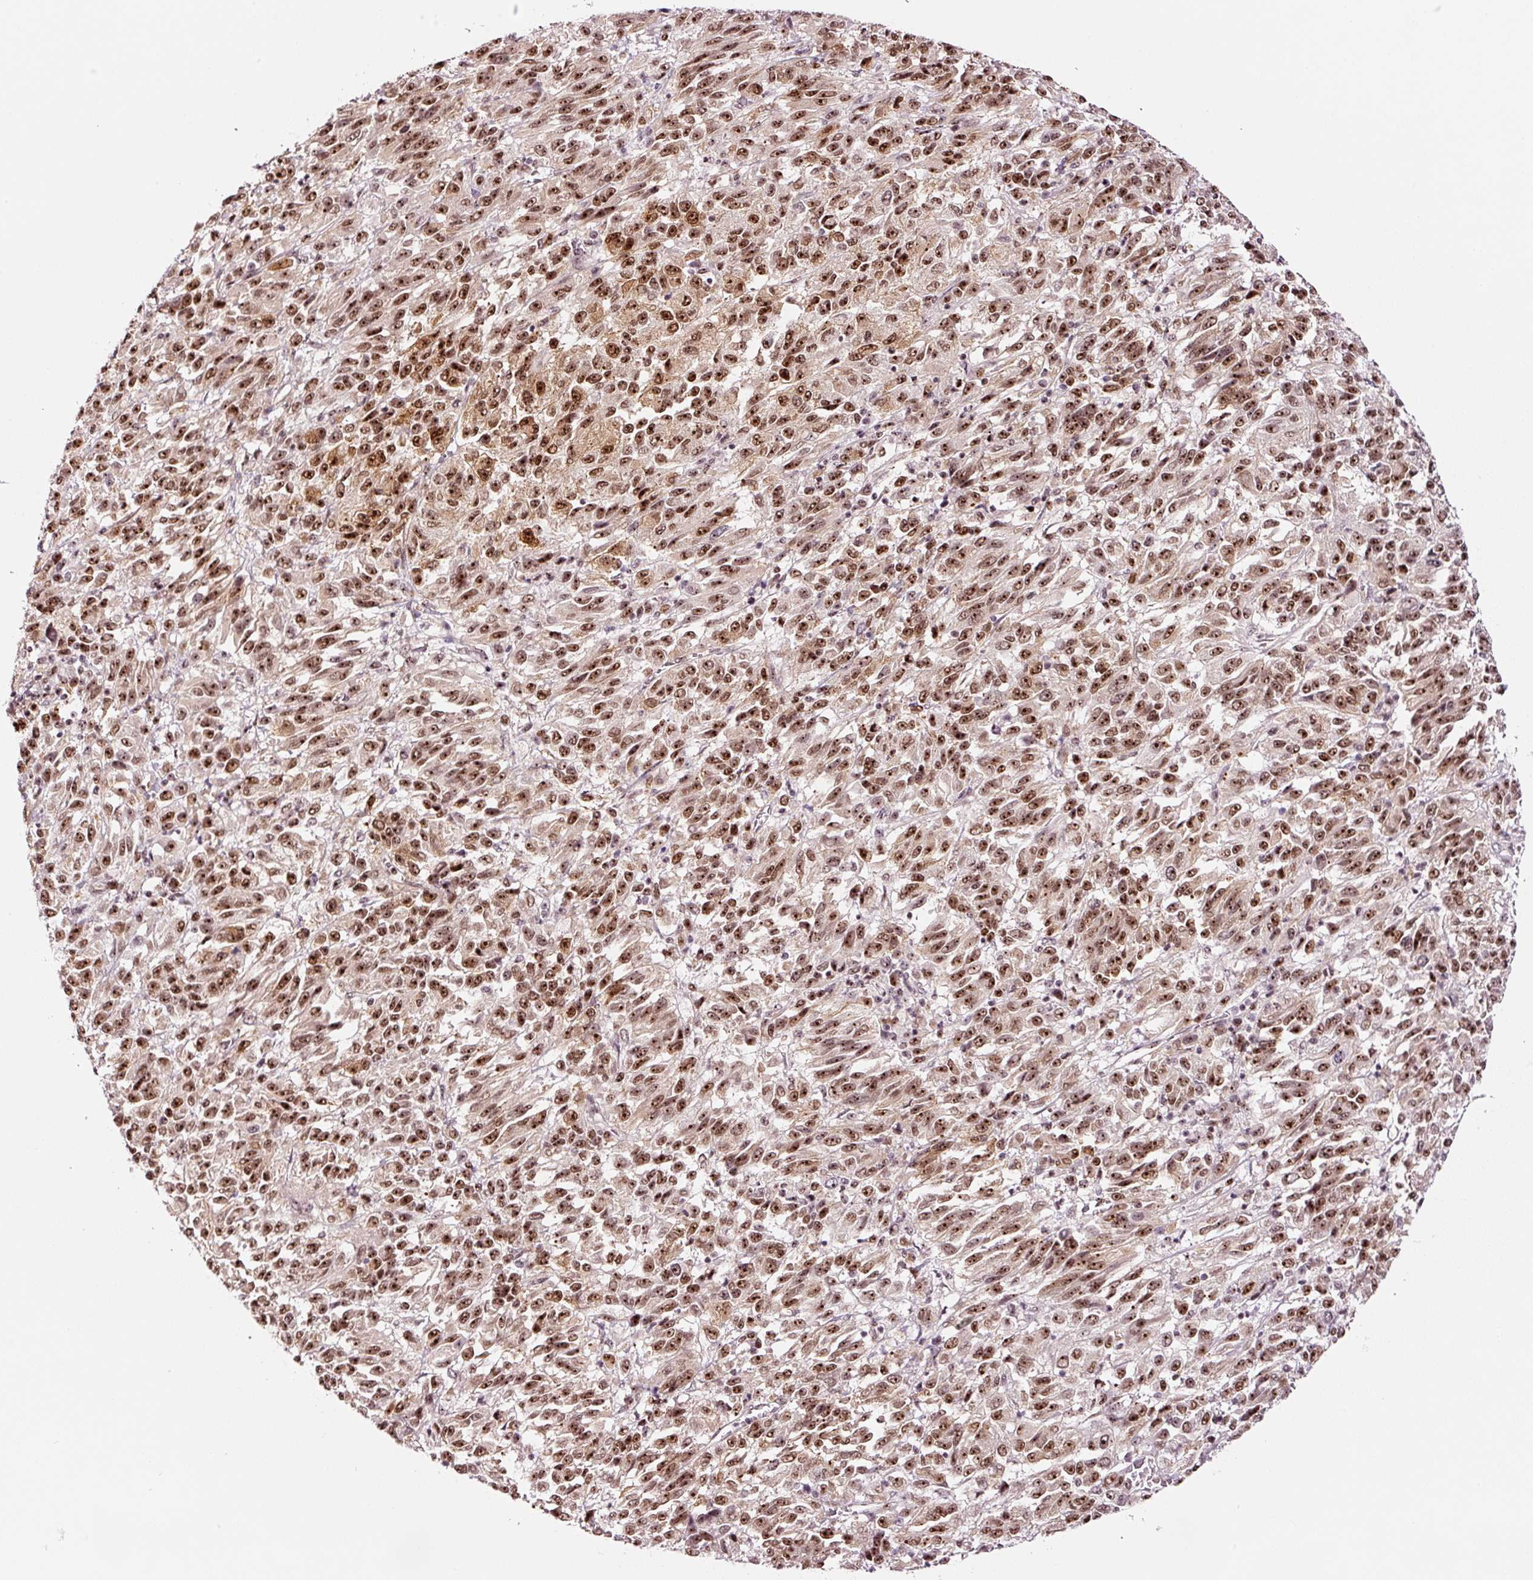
{"staining": {"intensity": "strong", "quantity": ">75%", "location": "nuclear"}, "tissue": "melanoma", "cell_type": "Tumor cells", "image_type": "cancer", "snomed": [{"axis": "morphology", "description": "Malignant melanoma, Metastatic site"}, {"axis": "topography", "description": "Lung"}], "caption": "Melanoma was stained to show a protein in brown. There is high levels of strong nuclear positivity in about >75% of tumor cells.", "gene": "GNL3", "patient": {"sex": "male", "age": 64}}